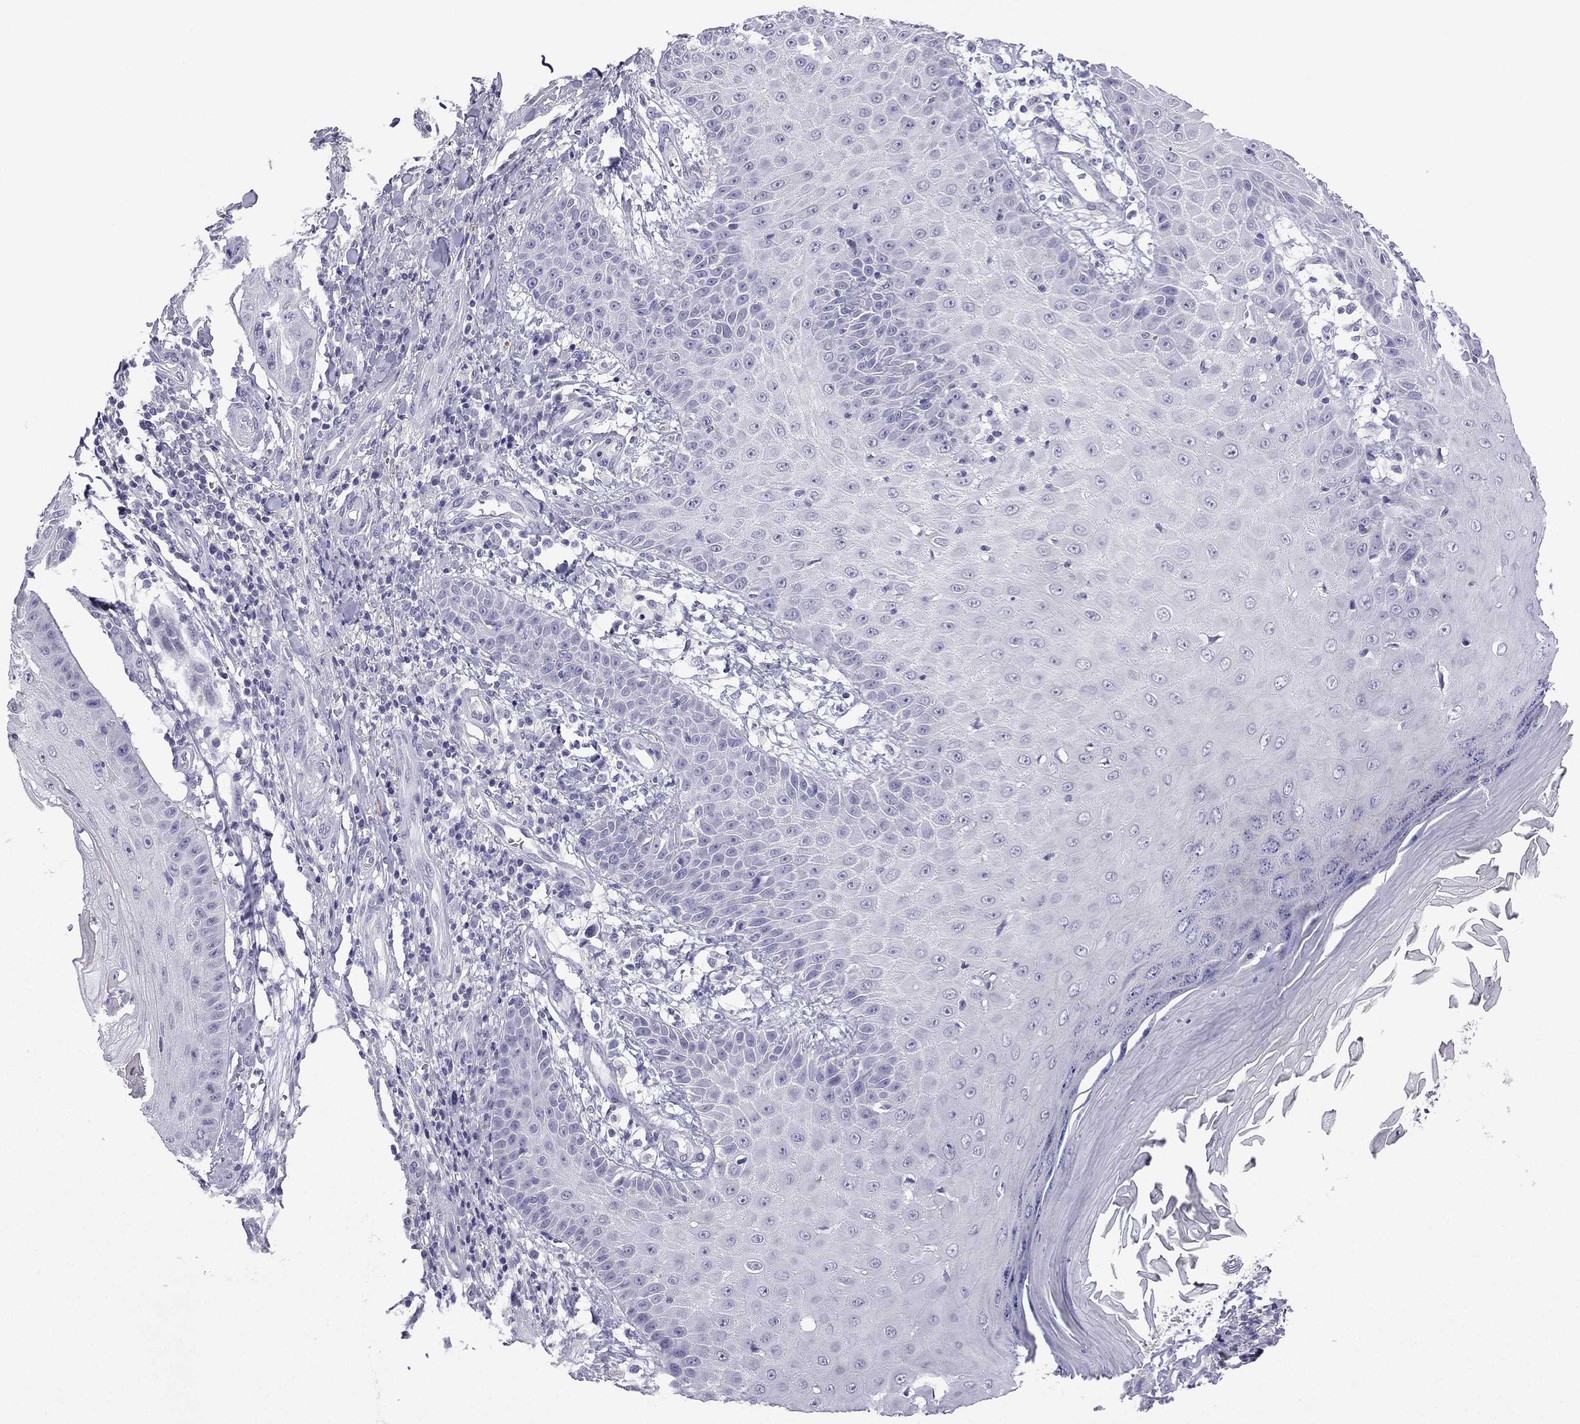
{"staining": {"intensity": "negative", "quantity": "none", "location": "none"}, "tissue": "skin cancer", "cell_type": "Tumor cells", "image_type": "cancer", "snomed": [{"axis": "morphology", "description": "Squamous cell carcinoma, NOS"}, {"axis": "topography", "description": "Skin"}], "caption": "IHC of human skin squamous cell carcinoma exhibits no positivity in tumor cells.", "gene": "CFAP70", "patient": {"sex": "male", "age": 70}}